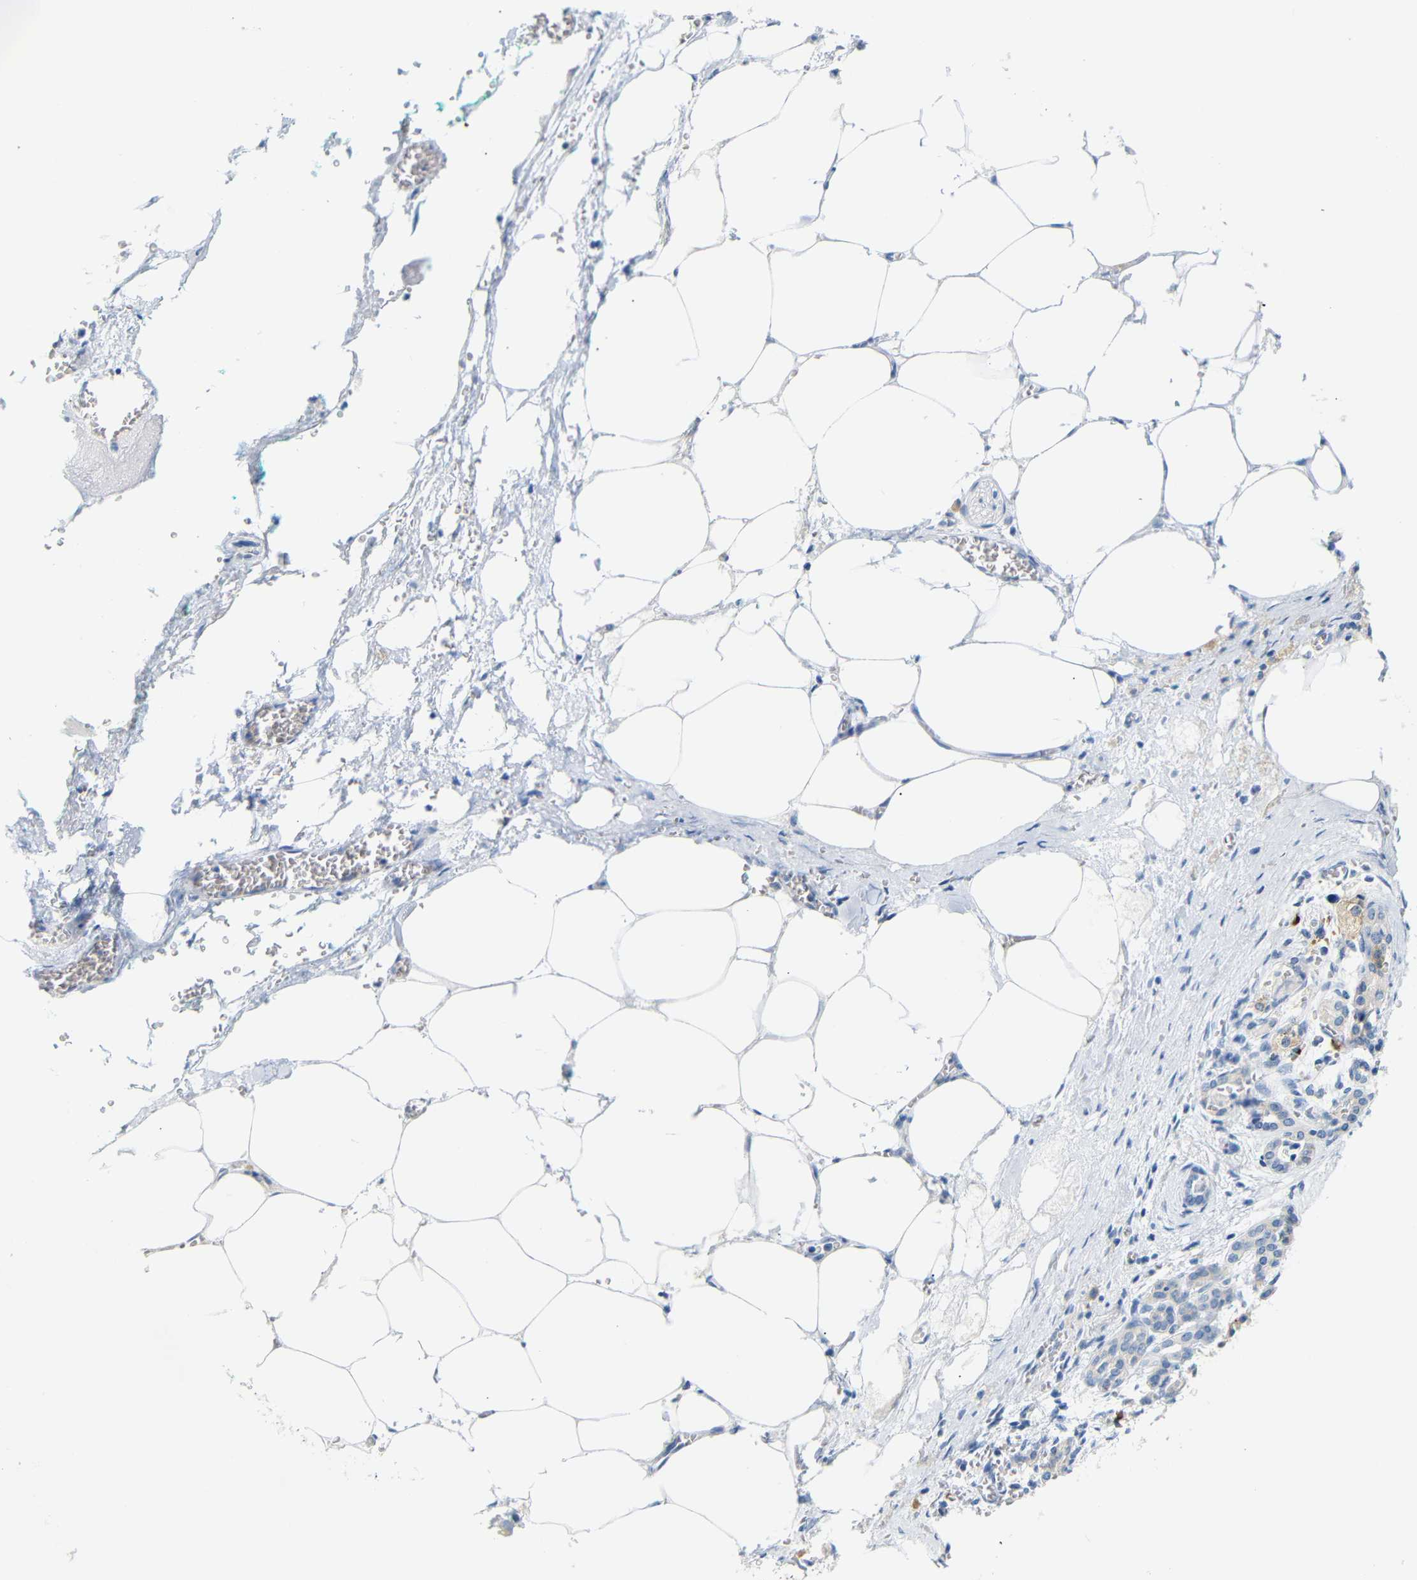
{"staining": {"intensity": "weak", "quantity": "<25%", "location": "cytoplasmic/membranous"}, "tissue": "pancreatic cancer", "cell_type": "Tumor cells", "image_type": "cancer", "snomed": [{"axis": "morphology", "description": "Adenocarcinoma, NOS"}, {"axis": "topography", "description": "Pancreas"}], "caption": "Immunohistochemistry (IHC) histopathology image of human pancreatic cancer stained for a protein (brown), which exhibits no expression in tumor cells. (DAB (3,3'-diaminobenzidine) IHC, high magnification).", "gene": "FCRL1", "patient": {"sex": "female", "age": 70}}